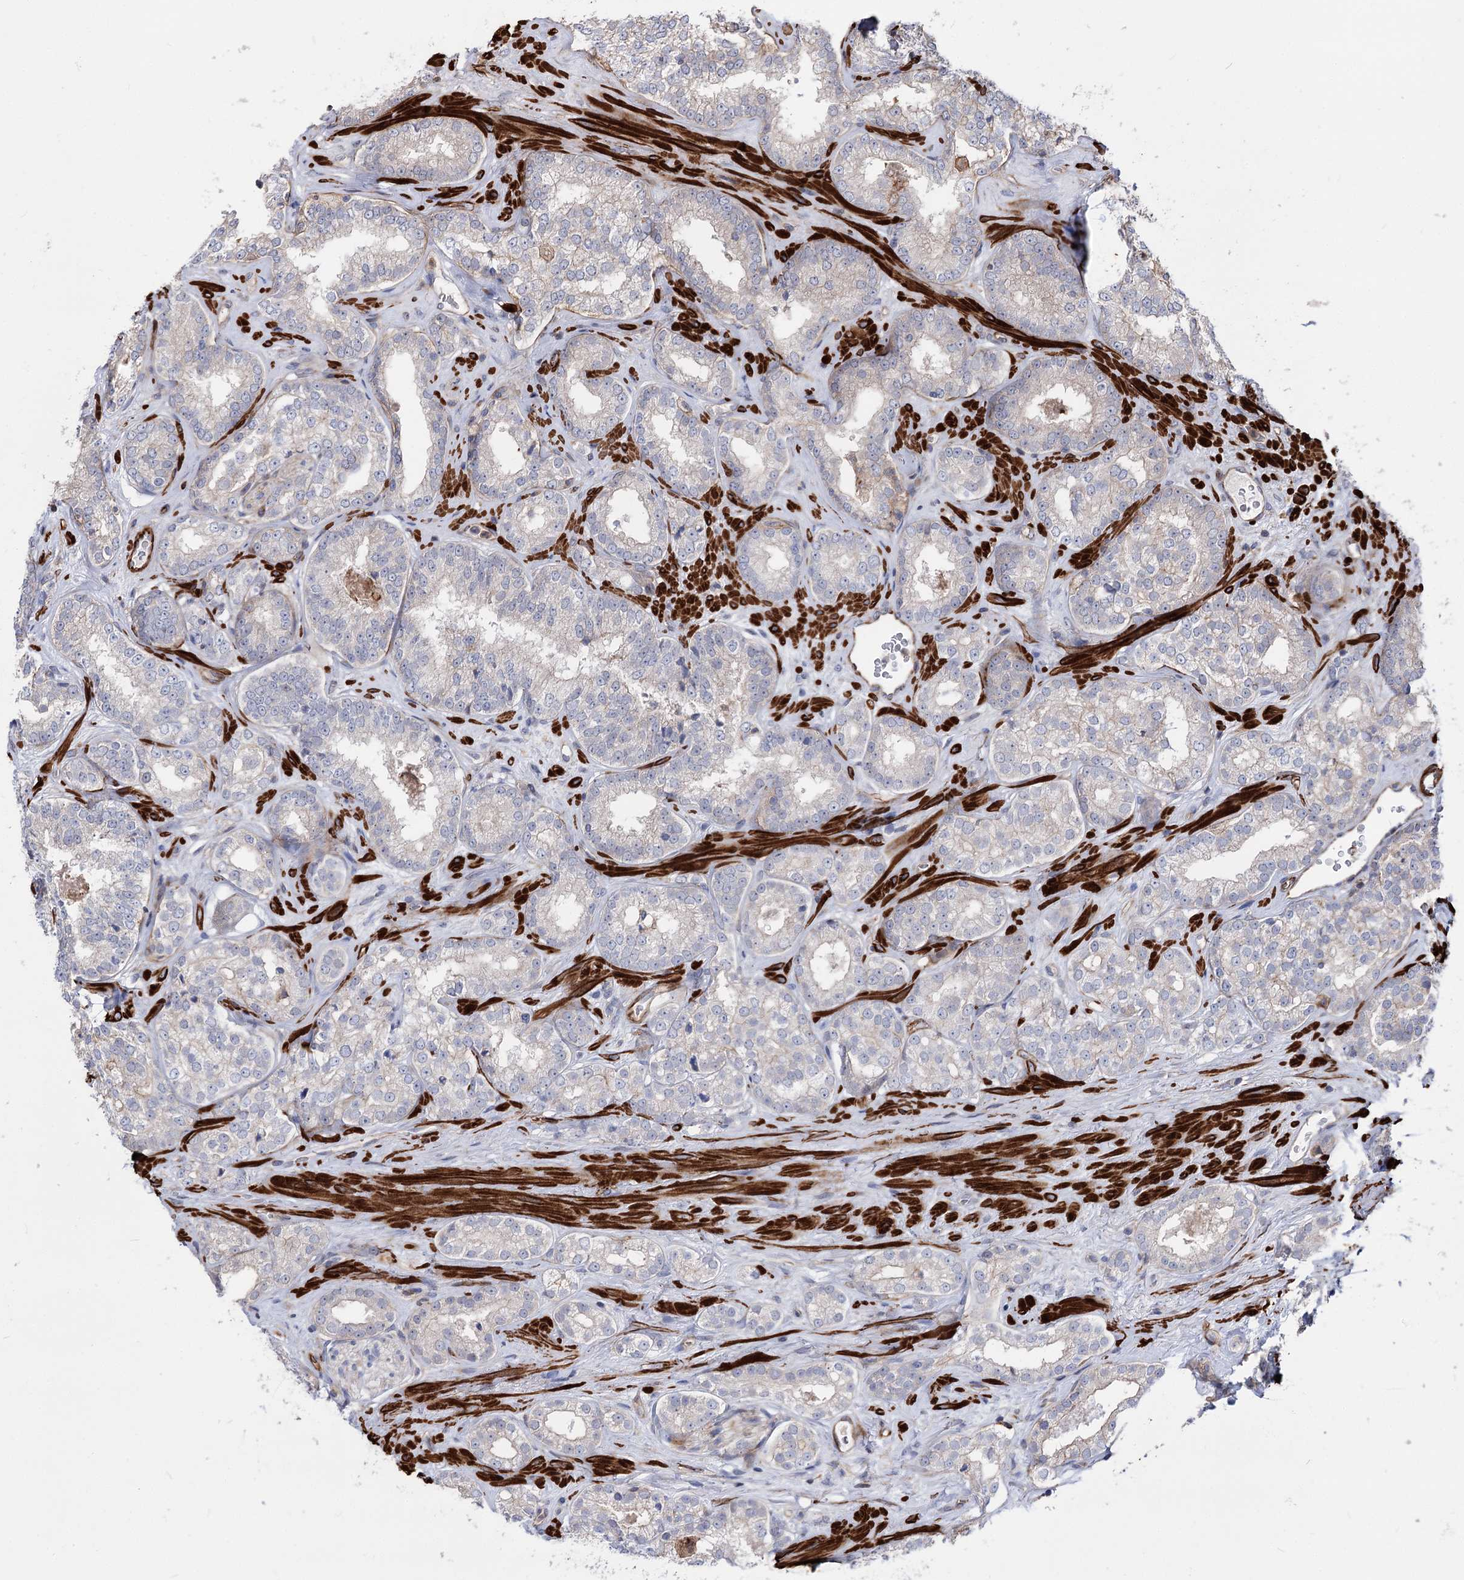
{"staining": {"intensity": "negative", "quantity": "none", "location": "none"}, "tissue": "prostate cancer", "cell_type": "Tumor cells", "image_type": "cancer", "snomed": [{"axis": "morphology", "description": "Normal tissue, NOS"}, {"axis": "morphology", "description": "Adenocarcinoma, High grade"}, {"axis": "topography", "description": "Prostate"}], "caption": "The histopathology image displays no staining of tumor cells in prostate cancer (adenocarcinoma (high-grade)).", "gene": "DPP3", "patient": {"sex": "male", "age": 83}}